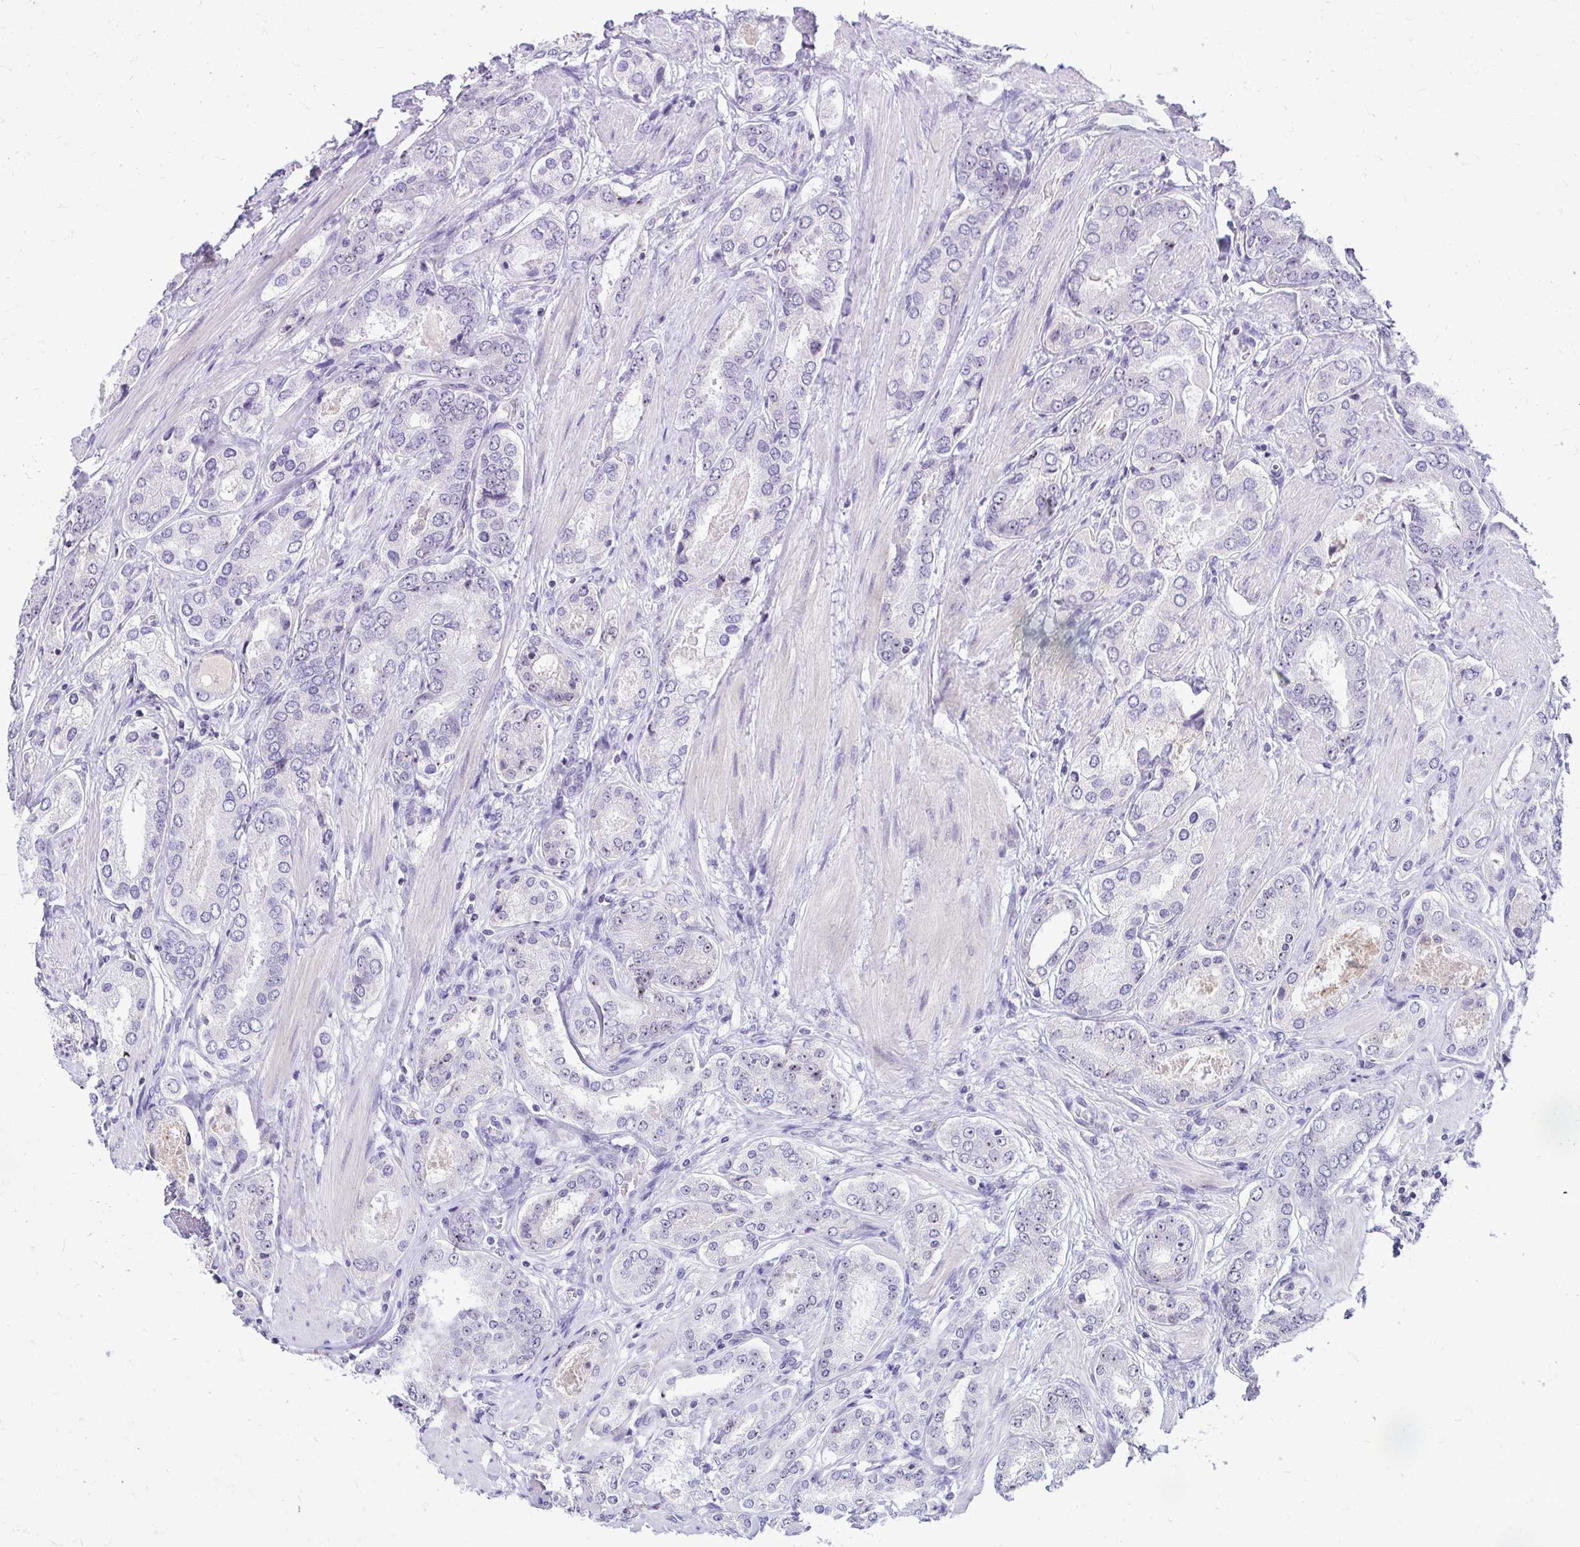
{"staining": {"intensity": "negative", "quantity": "none", "location": "none"}, "tissue": "prostate cancer", "cell_type": "Tumor cells", "image_type": "cancer", "snomed": [{"axis": "morphology", "description": "Adenocarcinoma, High grade"}, {"axis": "topography", "description": "Prostate"}], "caption": "Protein analysis of prostate cancer reveals no significant positivity in tumor cells. Nuclei are stained in blue.", "gene": "NIFK", "patient": {"sex": "male", "age": 63}}